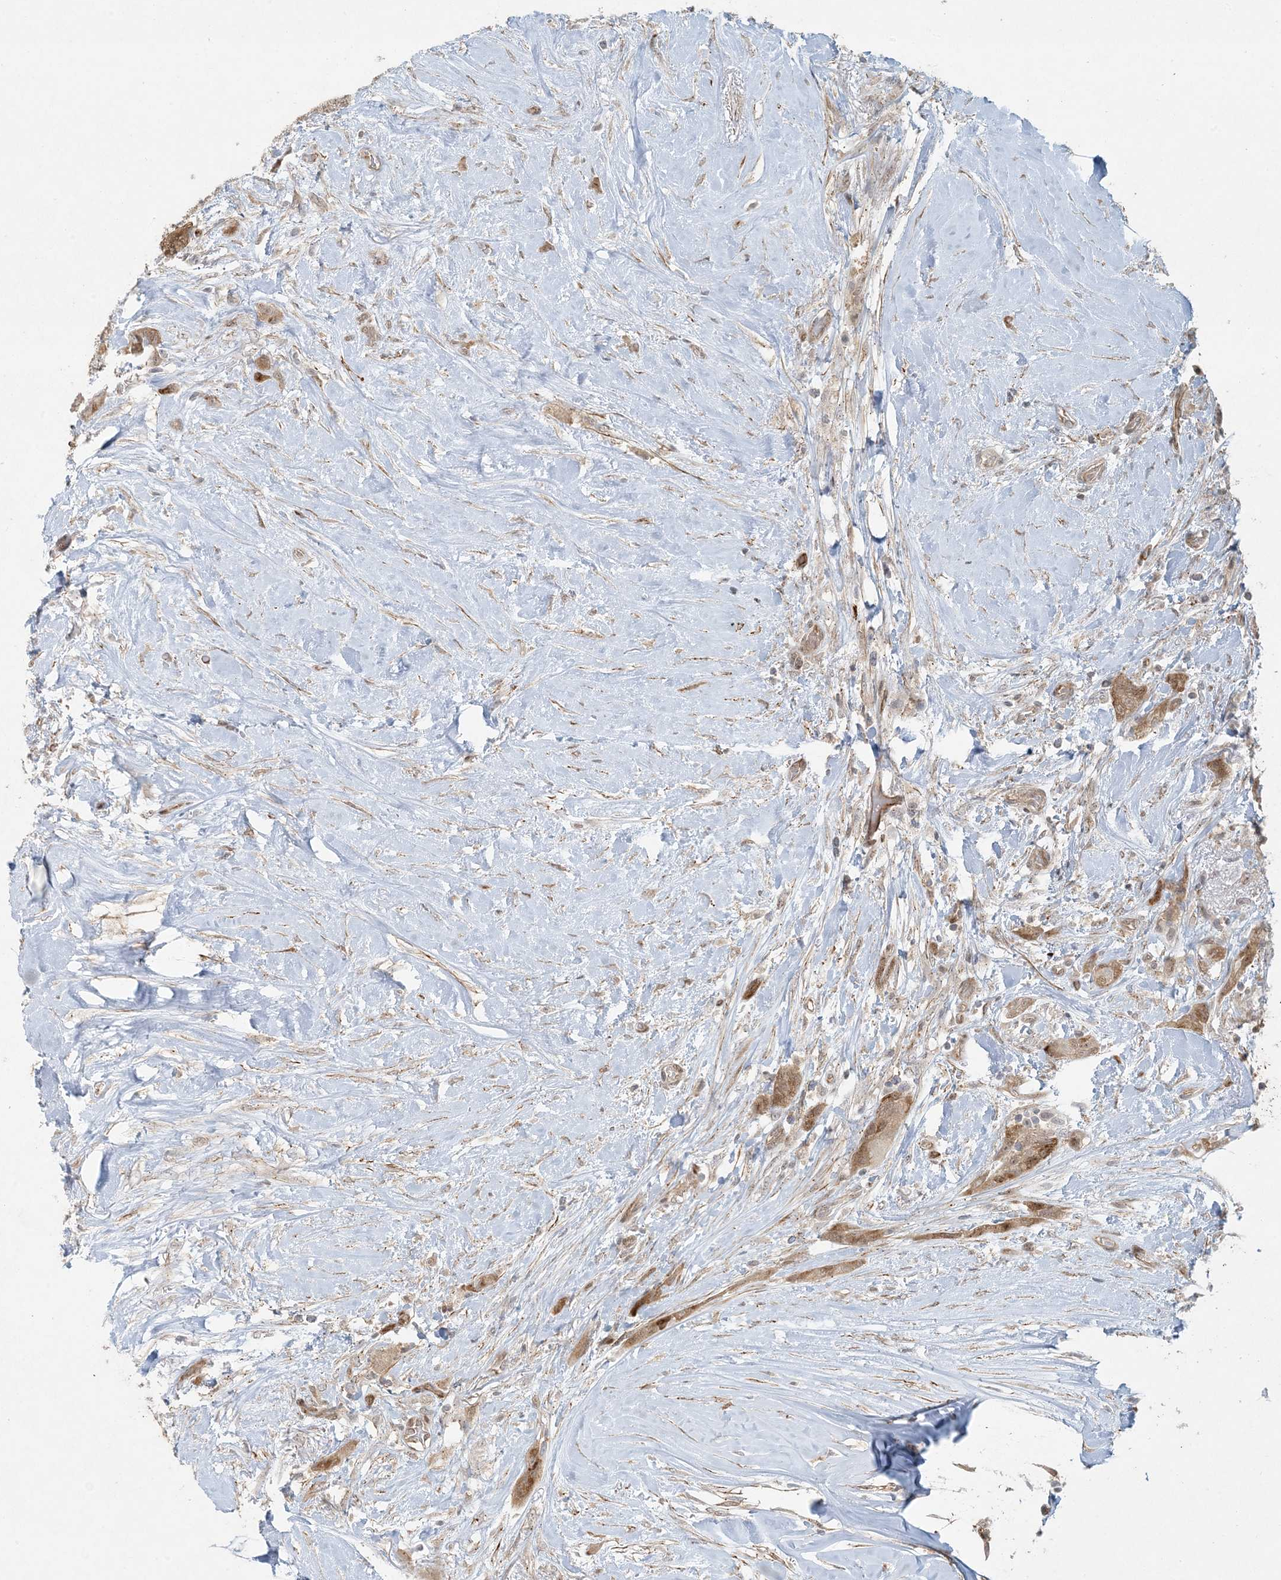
{"staining": {"intensity": "moderate", "quantity": "25%-75%", "location": "cytoplasmic/membranous"}, "tissue": "thyroid cancer", "cell_type": "Tumor cells", "image_type": "cancer", "snomed": [{"axis": "morphology", "description": "Papillary adenocarcinoma, NOS"}, {"axis": "topography", "description": "Thyroid gland"}], "caption": "About 25%-75% of tumor cells in human papillary adenocarcinoma (thyroid) display moderate cytoplasmic/membranous protein positivity as visualized by brown immunohistochemical staining.", "gene": "BCORL1", "patient": {"sex": "female", "age": 59}}